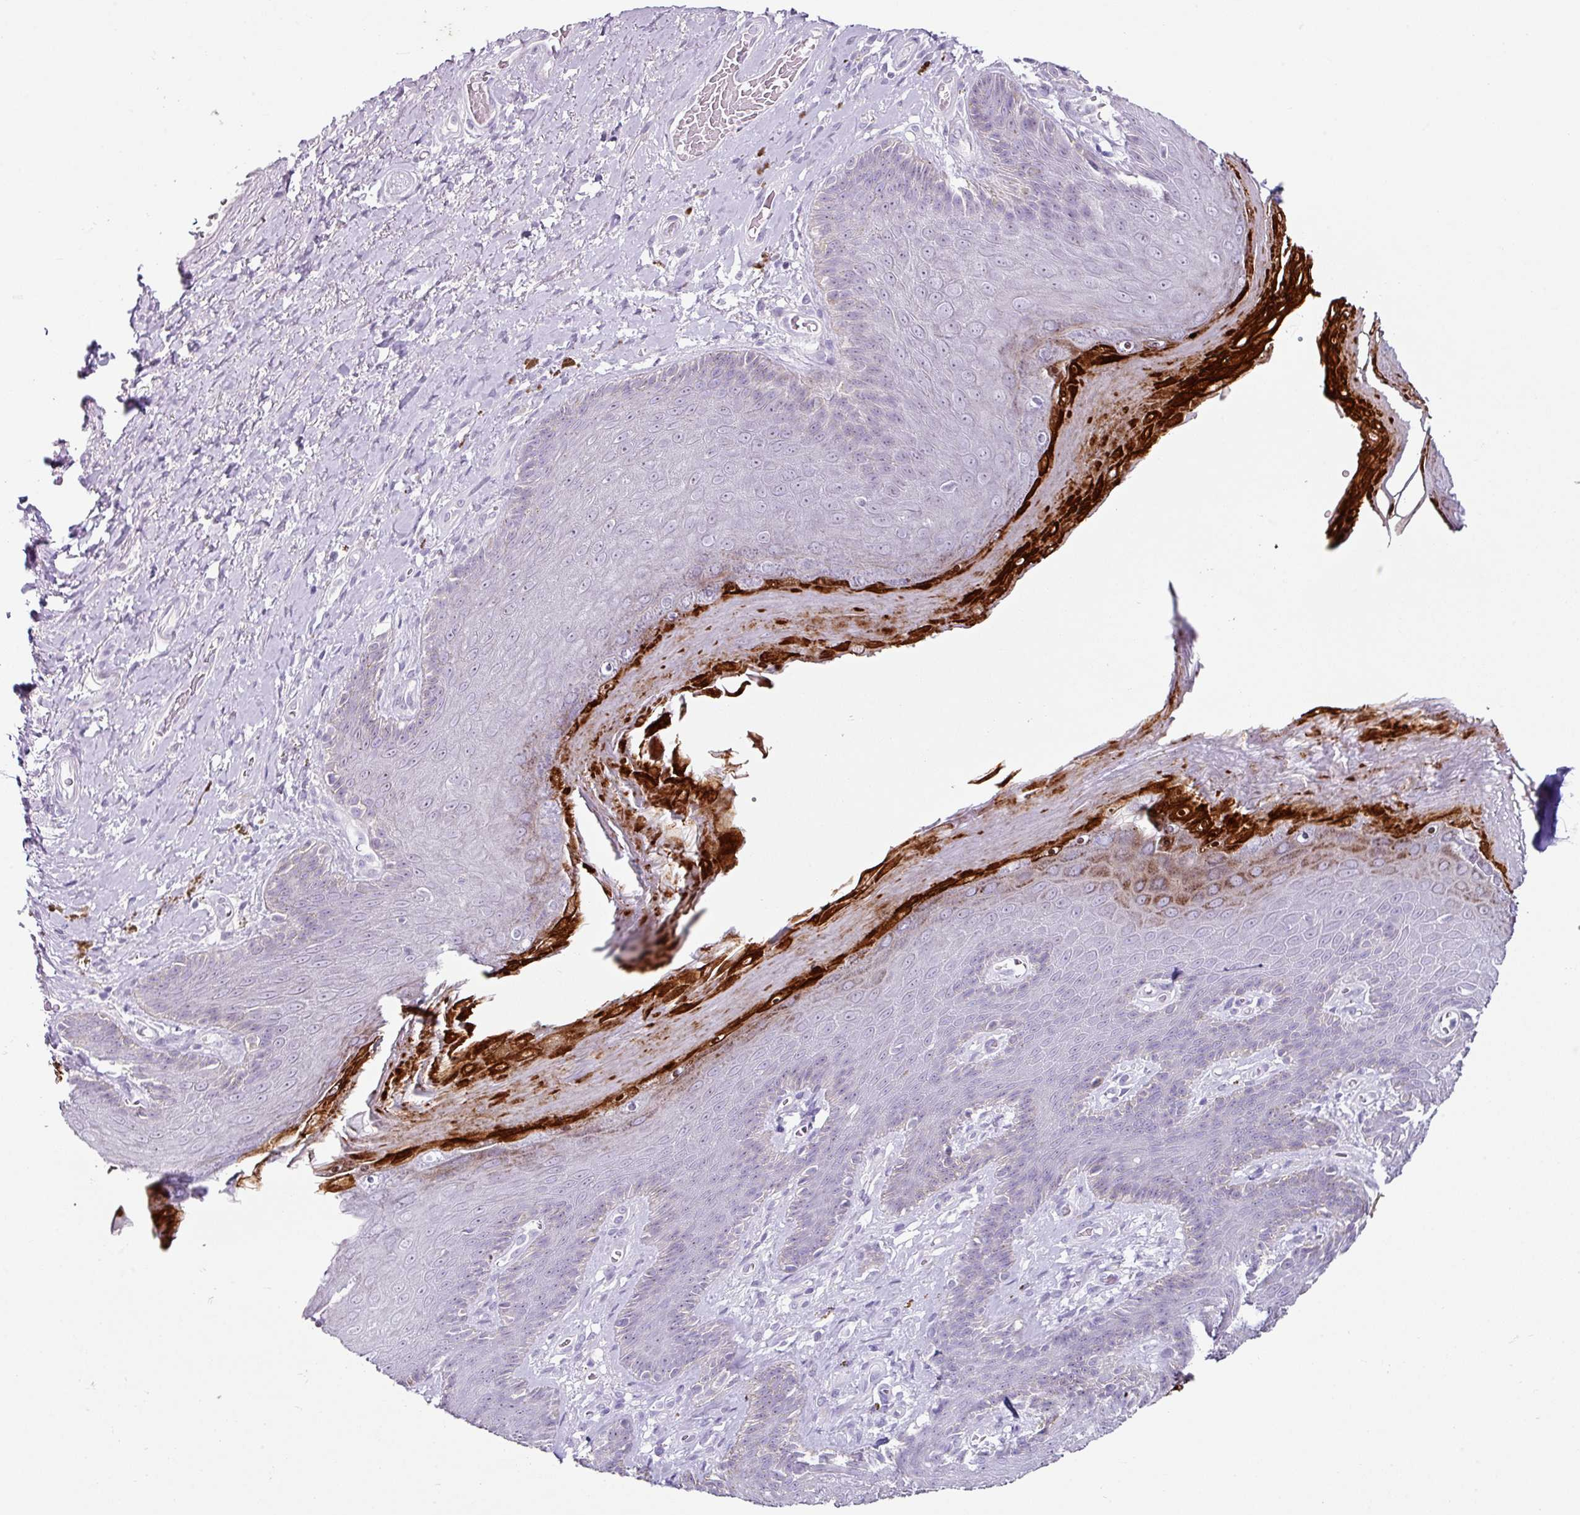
{"staining": {"intensity": "negative", "quantity": "none", "location": "none"}, "tissue": "skin", "cell_type": "Epidermal cells", "image_type": "normal", "snomed": [{"axis": "morphology", "description": "Normal tissue, NOS"}, {"axis": "topography", "description": "Anal"}, {"axis": "topography", "description": "Peripheral nerve tissue"}], "caption": "Protein analysis of normal skin shows no significant staining in epidermal cells. The staining is performed using DAB brown chromogen with nuclei counter-stained in using hematoxylin.", "gene": "TRA2A", "patient": {"sex": "male", "age": 53}}